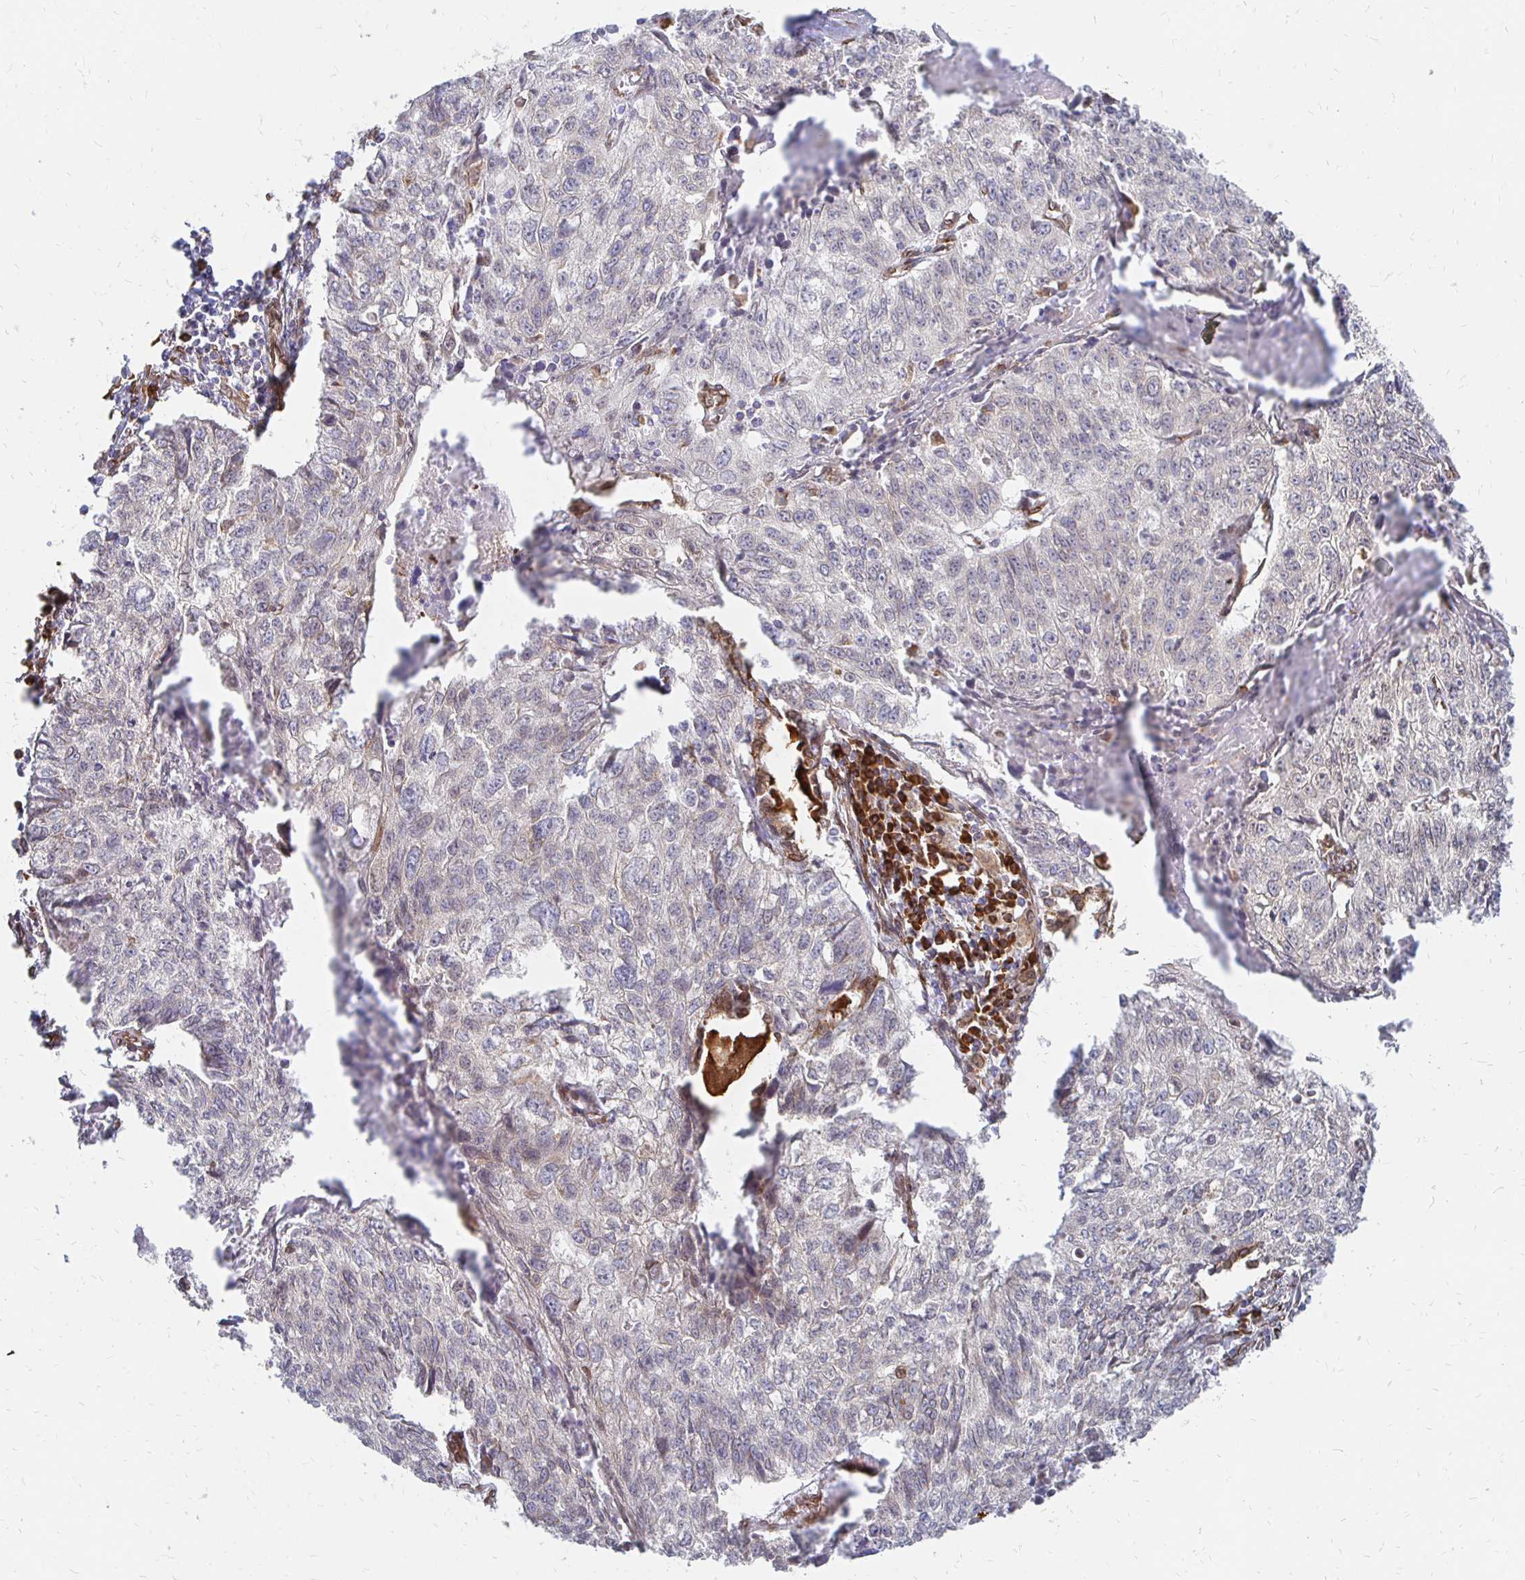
{"staining": {"intensity": "negative", "quantity": "none", "location": "none"}, "tissue": "lung cancer", "cell_type": "Tumor cells", "image_type": "cancer", "snomed": [{"axis": "morphology", "description": "Normal morphology"}, {"axis": "morphology", "description": "Aneuploidy"}, {"axis": "morphology", "description": "Squamous cell carcinoma, NOS"}, {"axis": "topography", "description": "Lymph node"}, {"axis": "topography", "description": "Lung"}], "caption": "IHC of human lung aneuploidy shows no positivity in tumor cells.", "gene": "PELI3", "patient": {"sex": "female", "age": 76}}